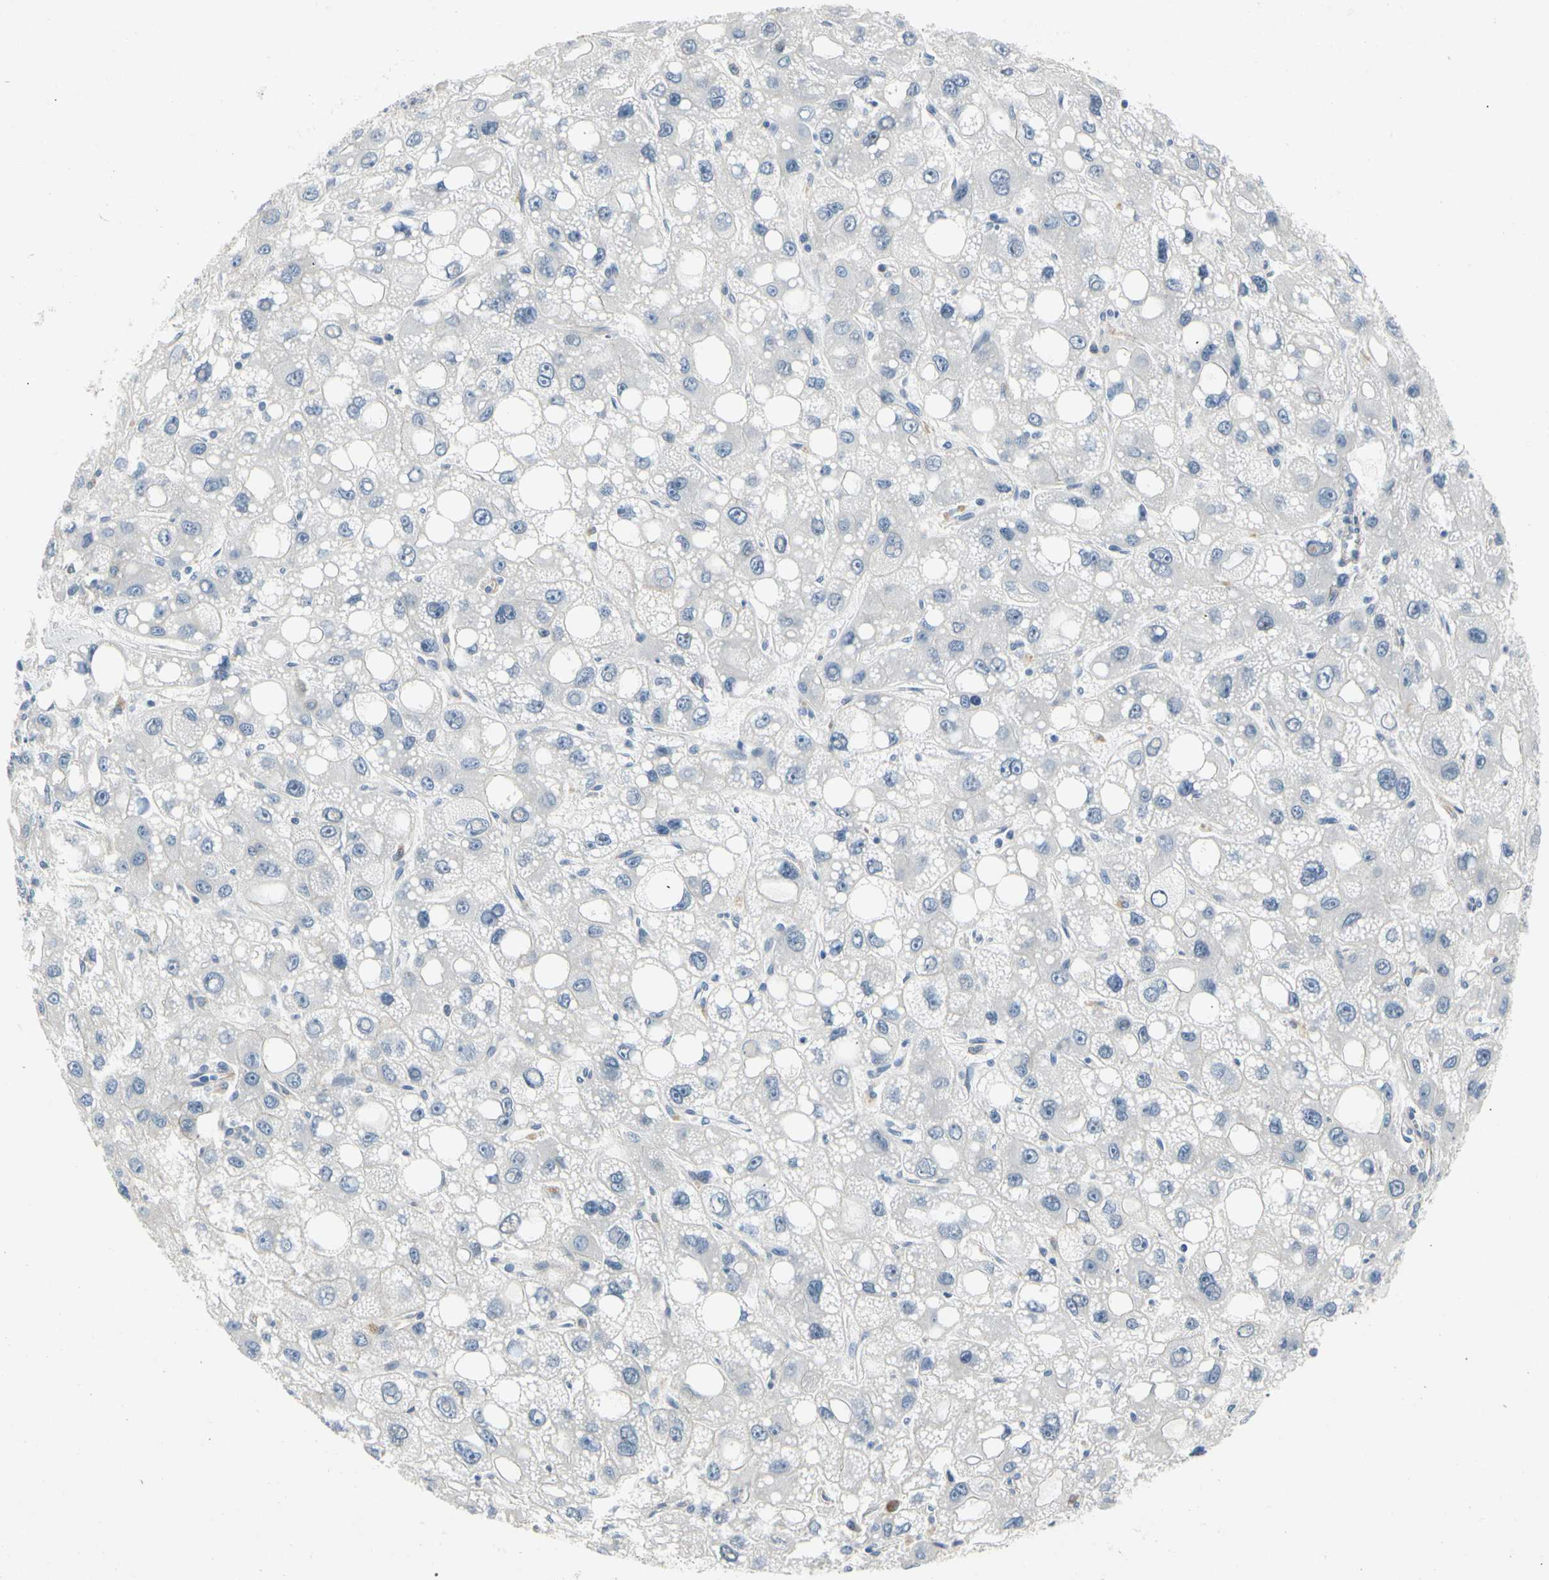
{"staining": {"intensity": "negative", "quantity": "none", "location": "none"}, "tissue": "liver cancer", "cell_type": "Tumor cells", "image_type": "cancer", "snomed": [{"axis": "morphology", "description": "Carcinoma, Hepatocellular, NOS"}, {"axis": "topography", "description": "Liver"}], "caption": "Protein analysis of liver cancer (hepatocellular carcinoma) exhibits no significant staining in tumor cells. (DAB IHC visualized using brightfield microscopy, high magnification).", "gene": "LGR6", "patient": {"sex": "male", "age": 55}}